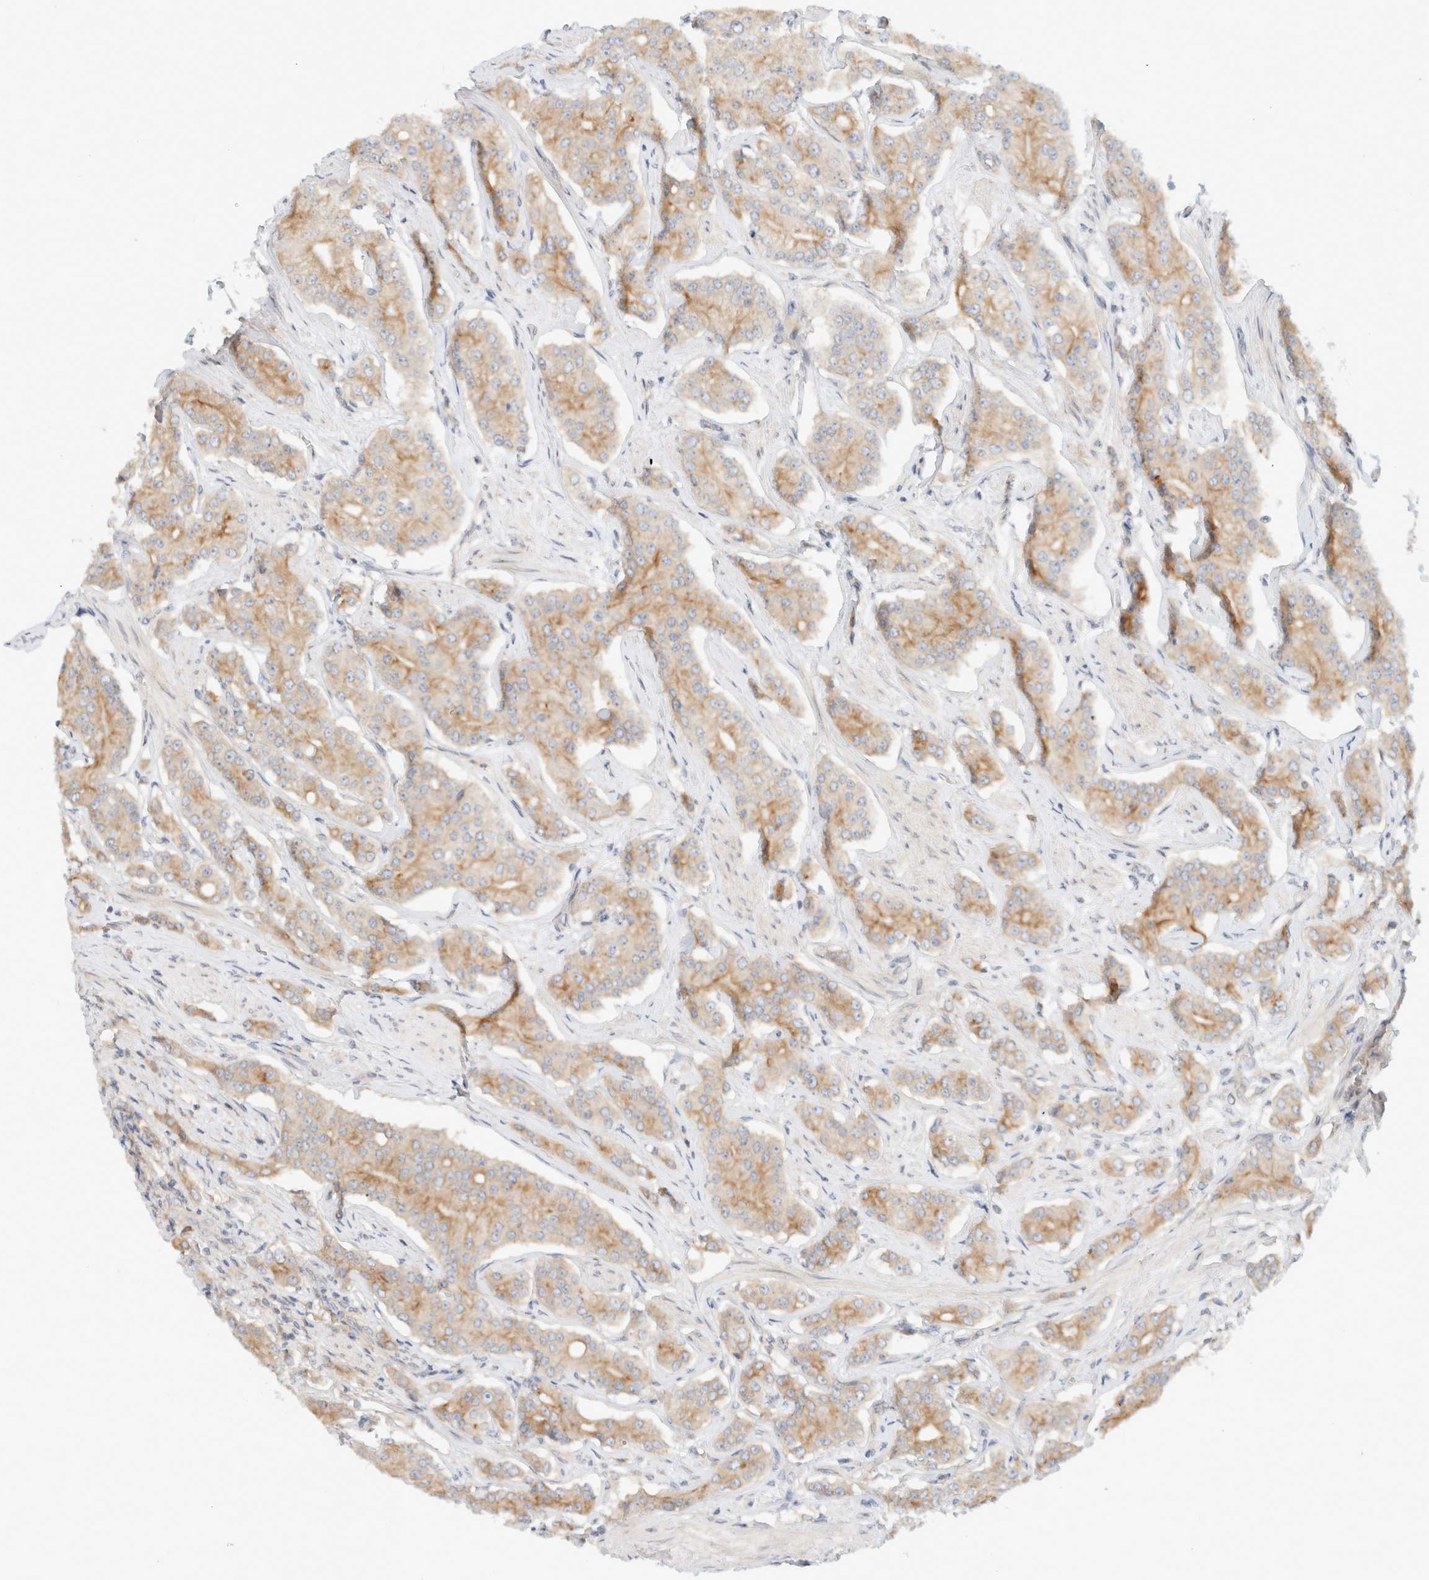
{"staining": {"intensity": "weak", "quantity": ">75%", "location": "cytoplasmic/membranous"}, "tissue": "prostate cancer", "cell_type": "Tumor cells", "image_type": "cancer", "snomed": [{"axis": "morphology", "description": "Adenocarcinoma, High grade"}, {"axis": "topography", "description": "Prostate"}], "caption": "Protein staining by immunohistochemistry (IHC) displays weak cytoplasmic/membranous expression in about >75% of tumor cells in adenocarcinoma (high-grade) (prostate). (Brightfield microscopy of DAB IHC at high magnification).", "gene": "MARK3", "patient": {"sex": "male", "age": 71}}